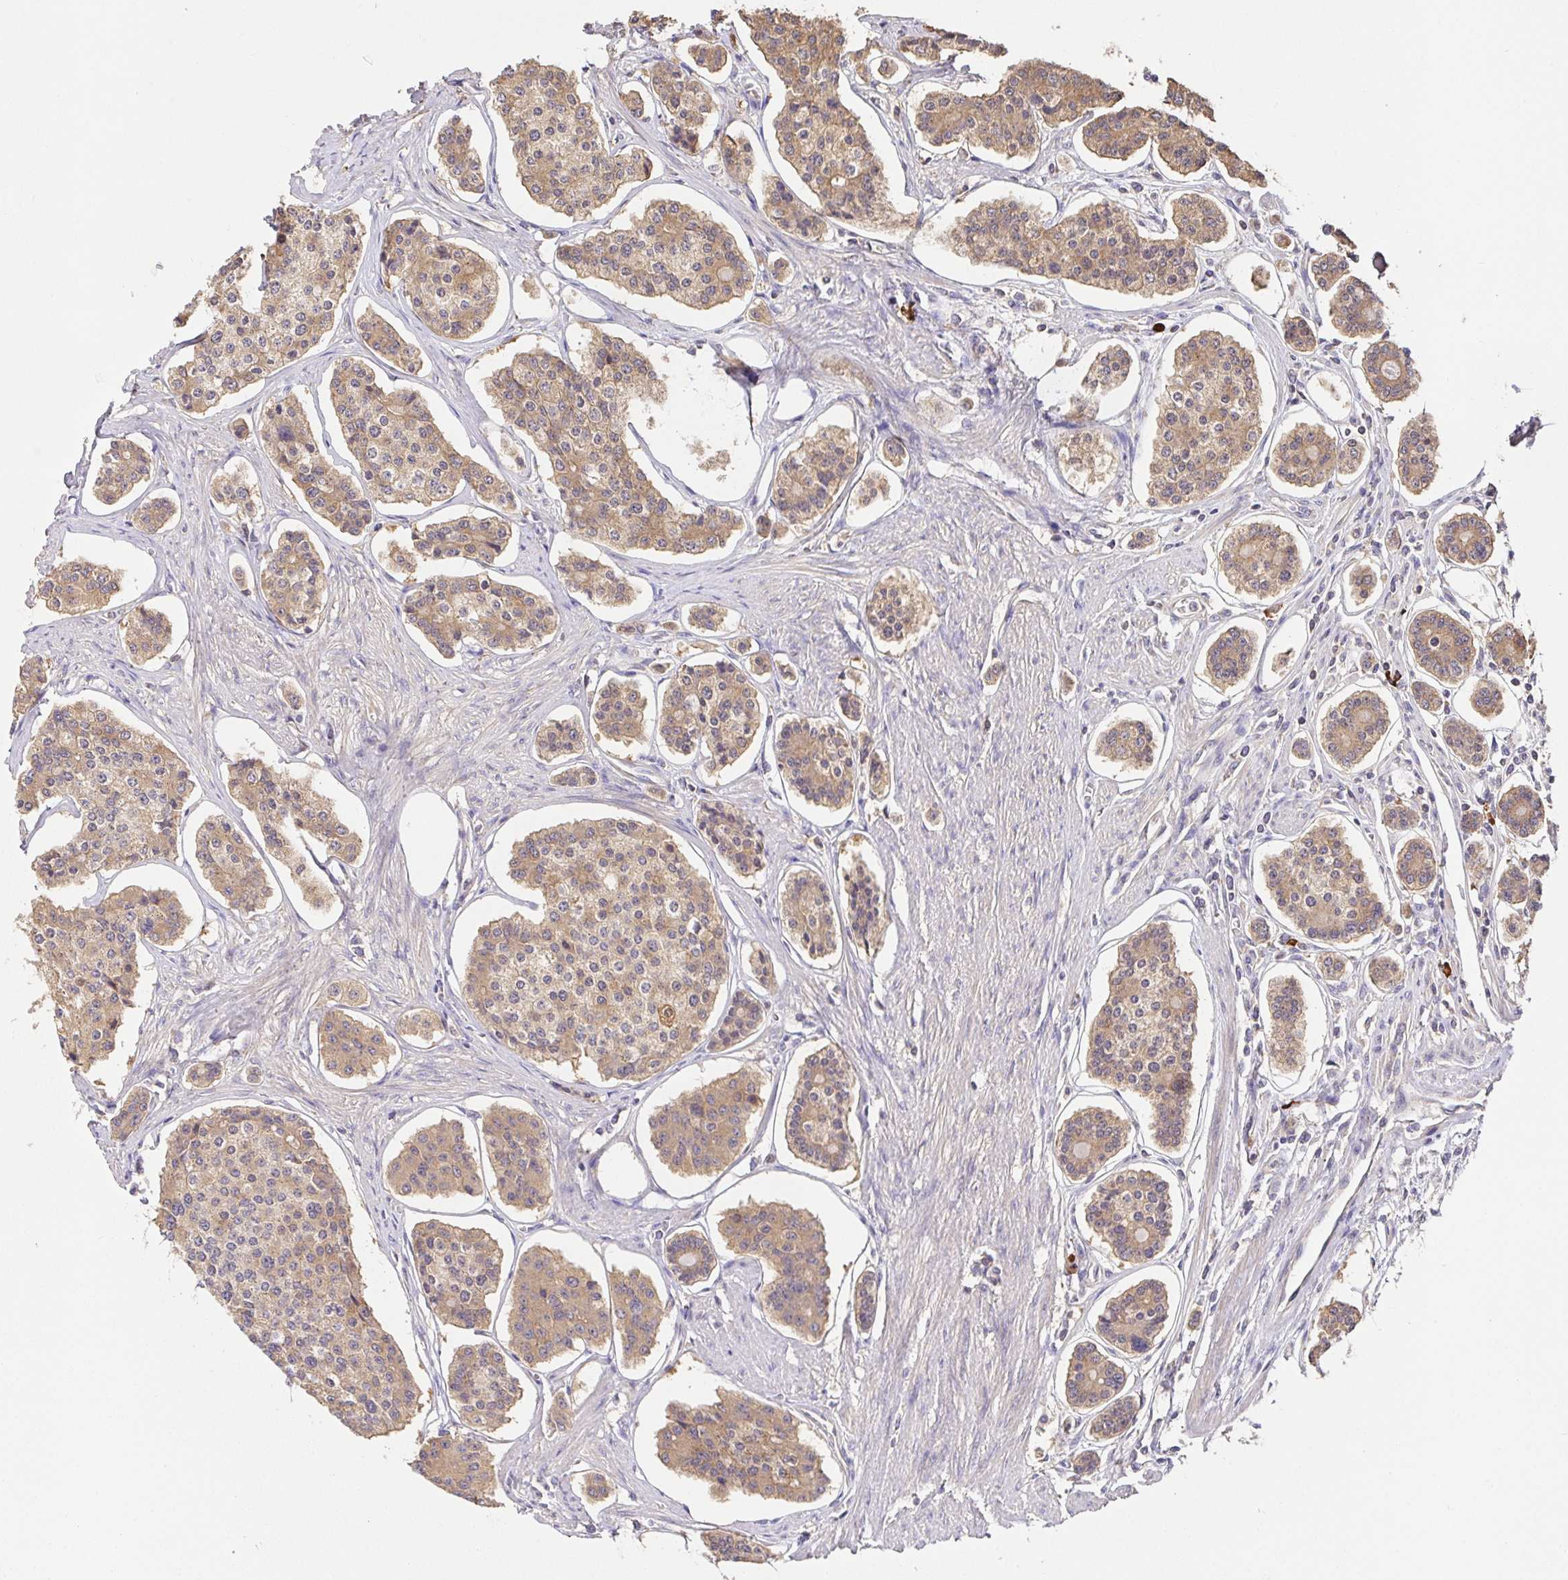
{"staining": {"intensity": "weak", "quantity": ">75%", "location": "cytoplasmic/membranous"}, "tissue": "carcinoid", "cell_type": "Tumor cells", "image_type": "cancer", "snomed": [{"axis": "morphology", "description": "Carcinoid, malignant, NOS"}, {"axis": "topography", "description": "Small intestine"}], "caption": "Immunohistochemical staining of malignant carcinoid reveals weak cytoplasmic/membranous protein staining in approximately >75% of tumor cells.", "gene": "HAGH", "patient": {"sex": "female", "age": 65}}